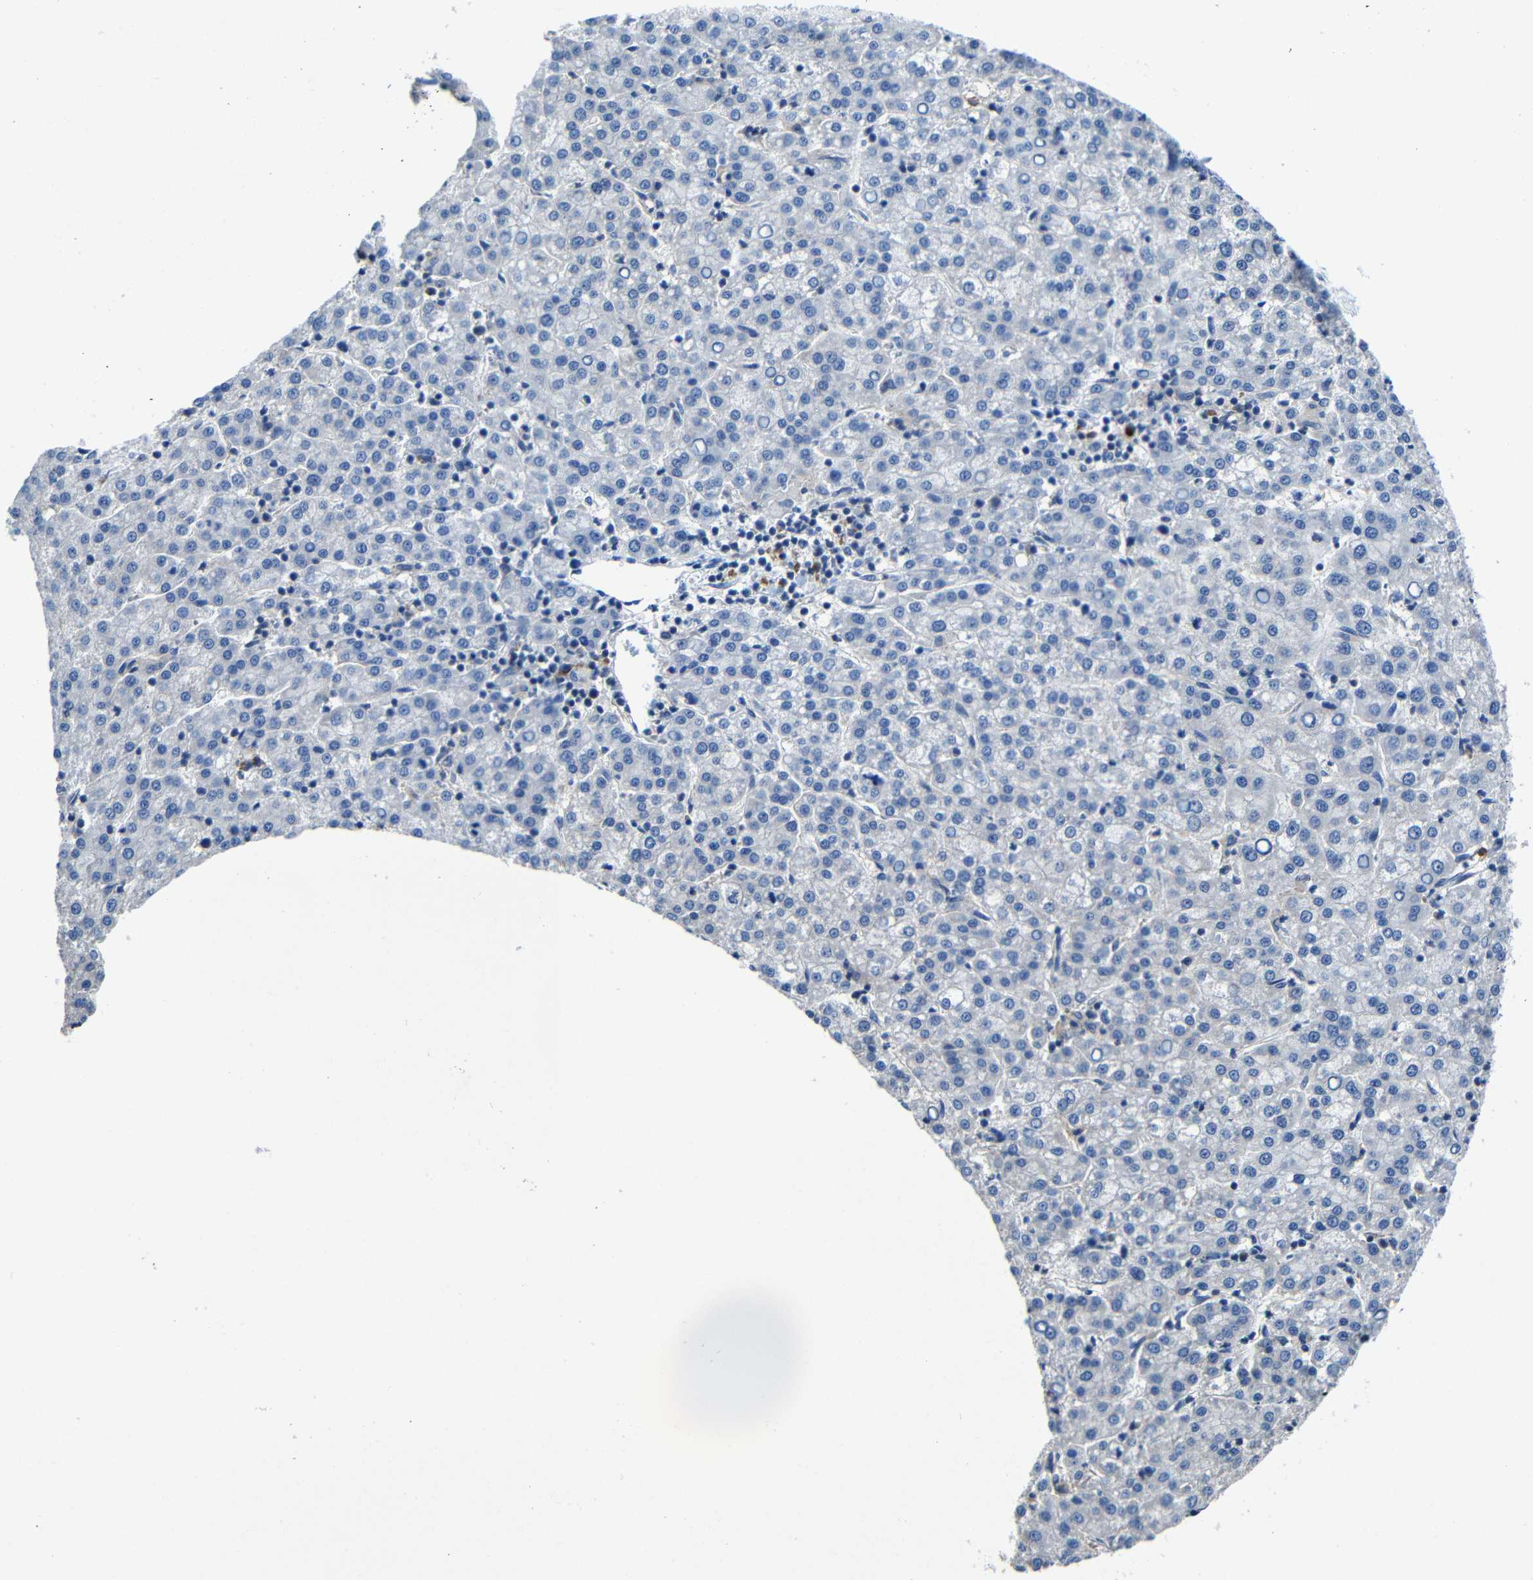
{"staining": {"intensity": "negative", "quantity": "none", "location": "none"}, "tissue": "liver cancer", "cell_type": "Tumor cells", "image_type": "cancer", "snomed": [{"axis": "morphology", "description": "Carcinoma, Hepatocellular, NOS"}, {"axis": "topography", "description": "Liver"}], "caption": "IHC photomicrograph of human liver hepatocellular carcinoma stained for a protein (brown), which displays no positivity in tumor cells.", "gene": "GDI1", "patient": {"sex": "female", "age": 58}}